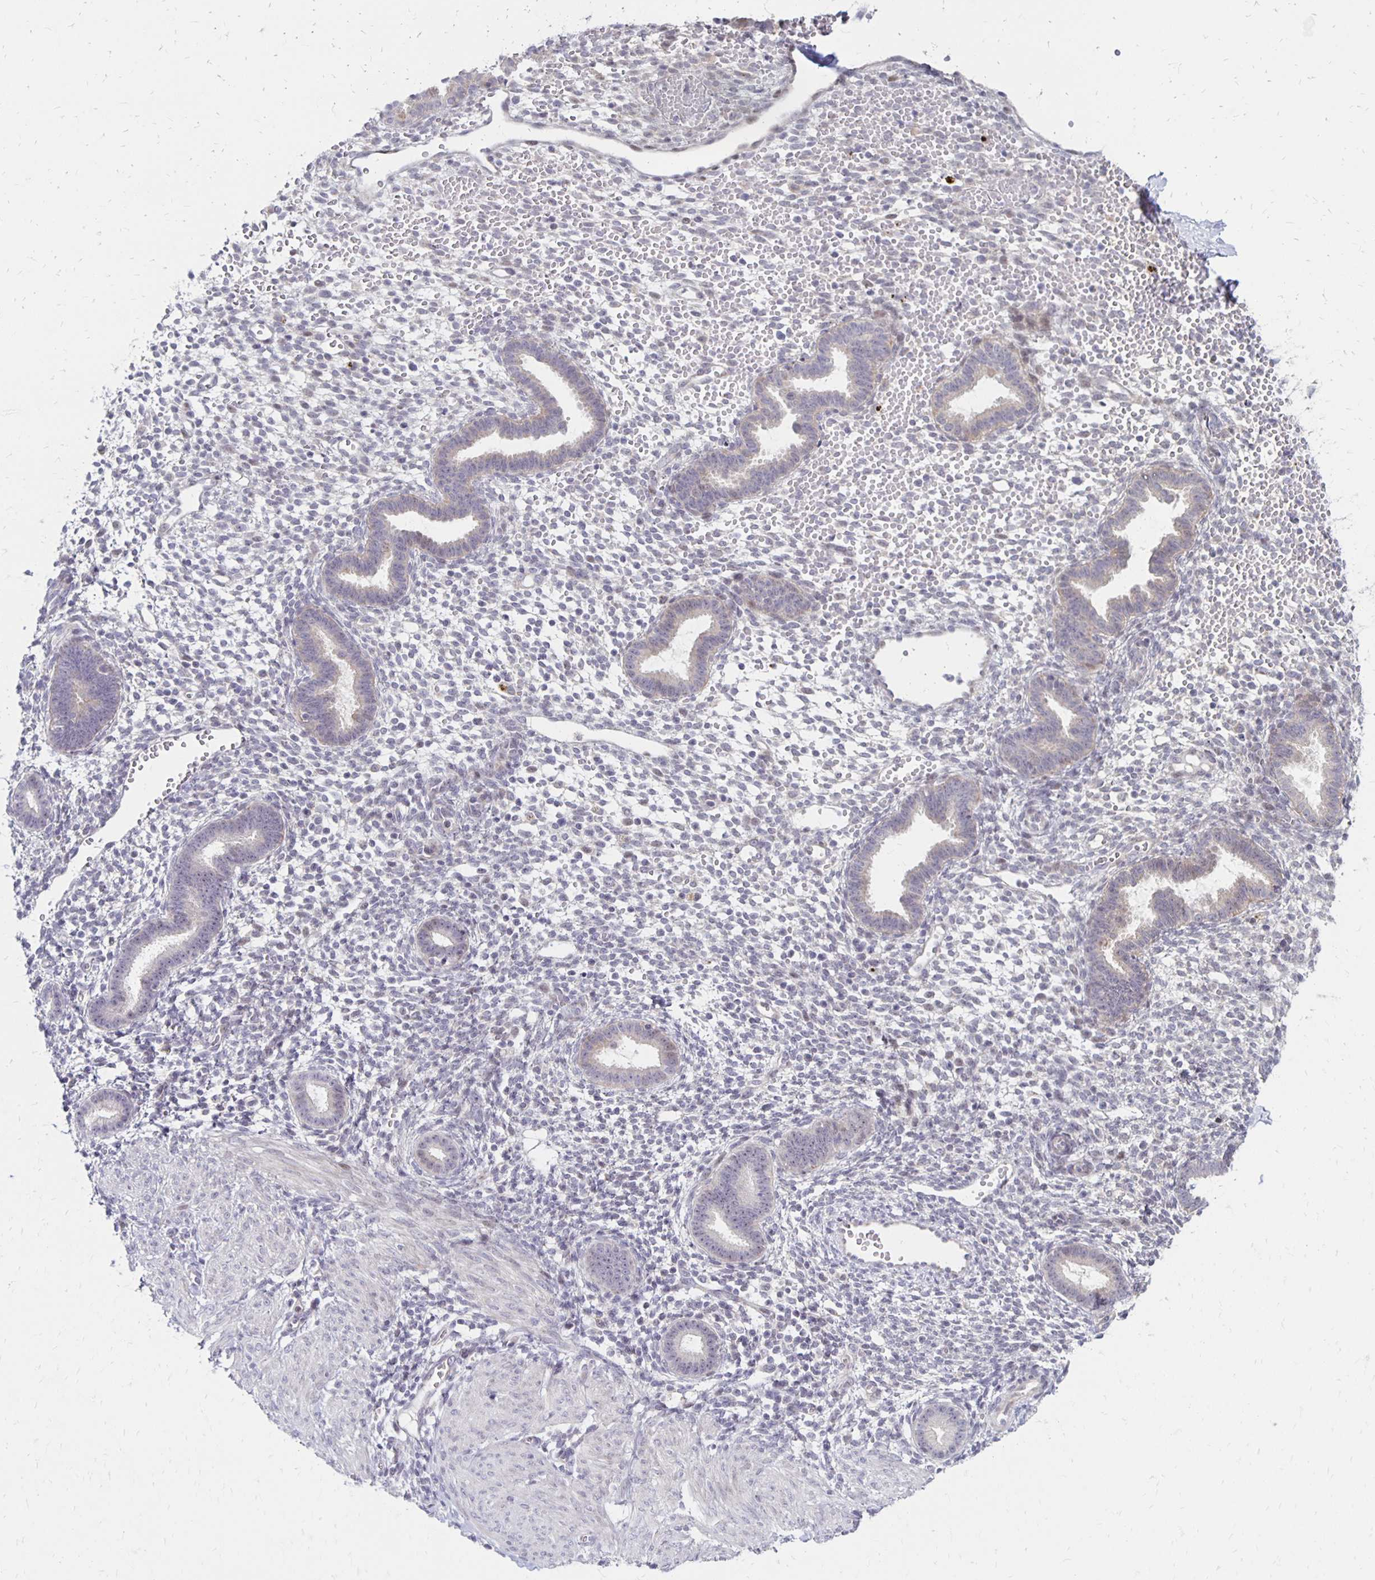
{"staining": {"intensity": "negative", "quantity": "none", "location": "none"}, "tissue": "endometrium", "cell_type": "Cells in endometrial stroma", "image_type": "normal", "snomed": [{"axis": "morphology", "description": "Normal tissue, NOS"}, {"axis": "topography", "description": "Endometrium"}], "caption": "High power microscopy micrograph of an immunohistochemistry (IHC) micrograph of normal endometrium, revealing no significant positivity in cells in endometrial stroma.", "gene": "DAGLA", "patient": {"sex": "female", "age": 36}}